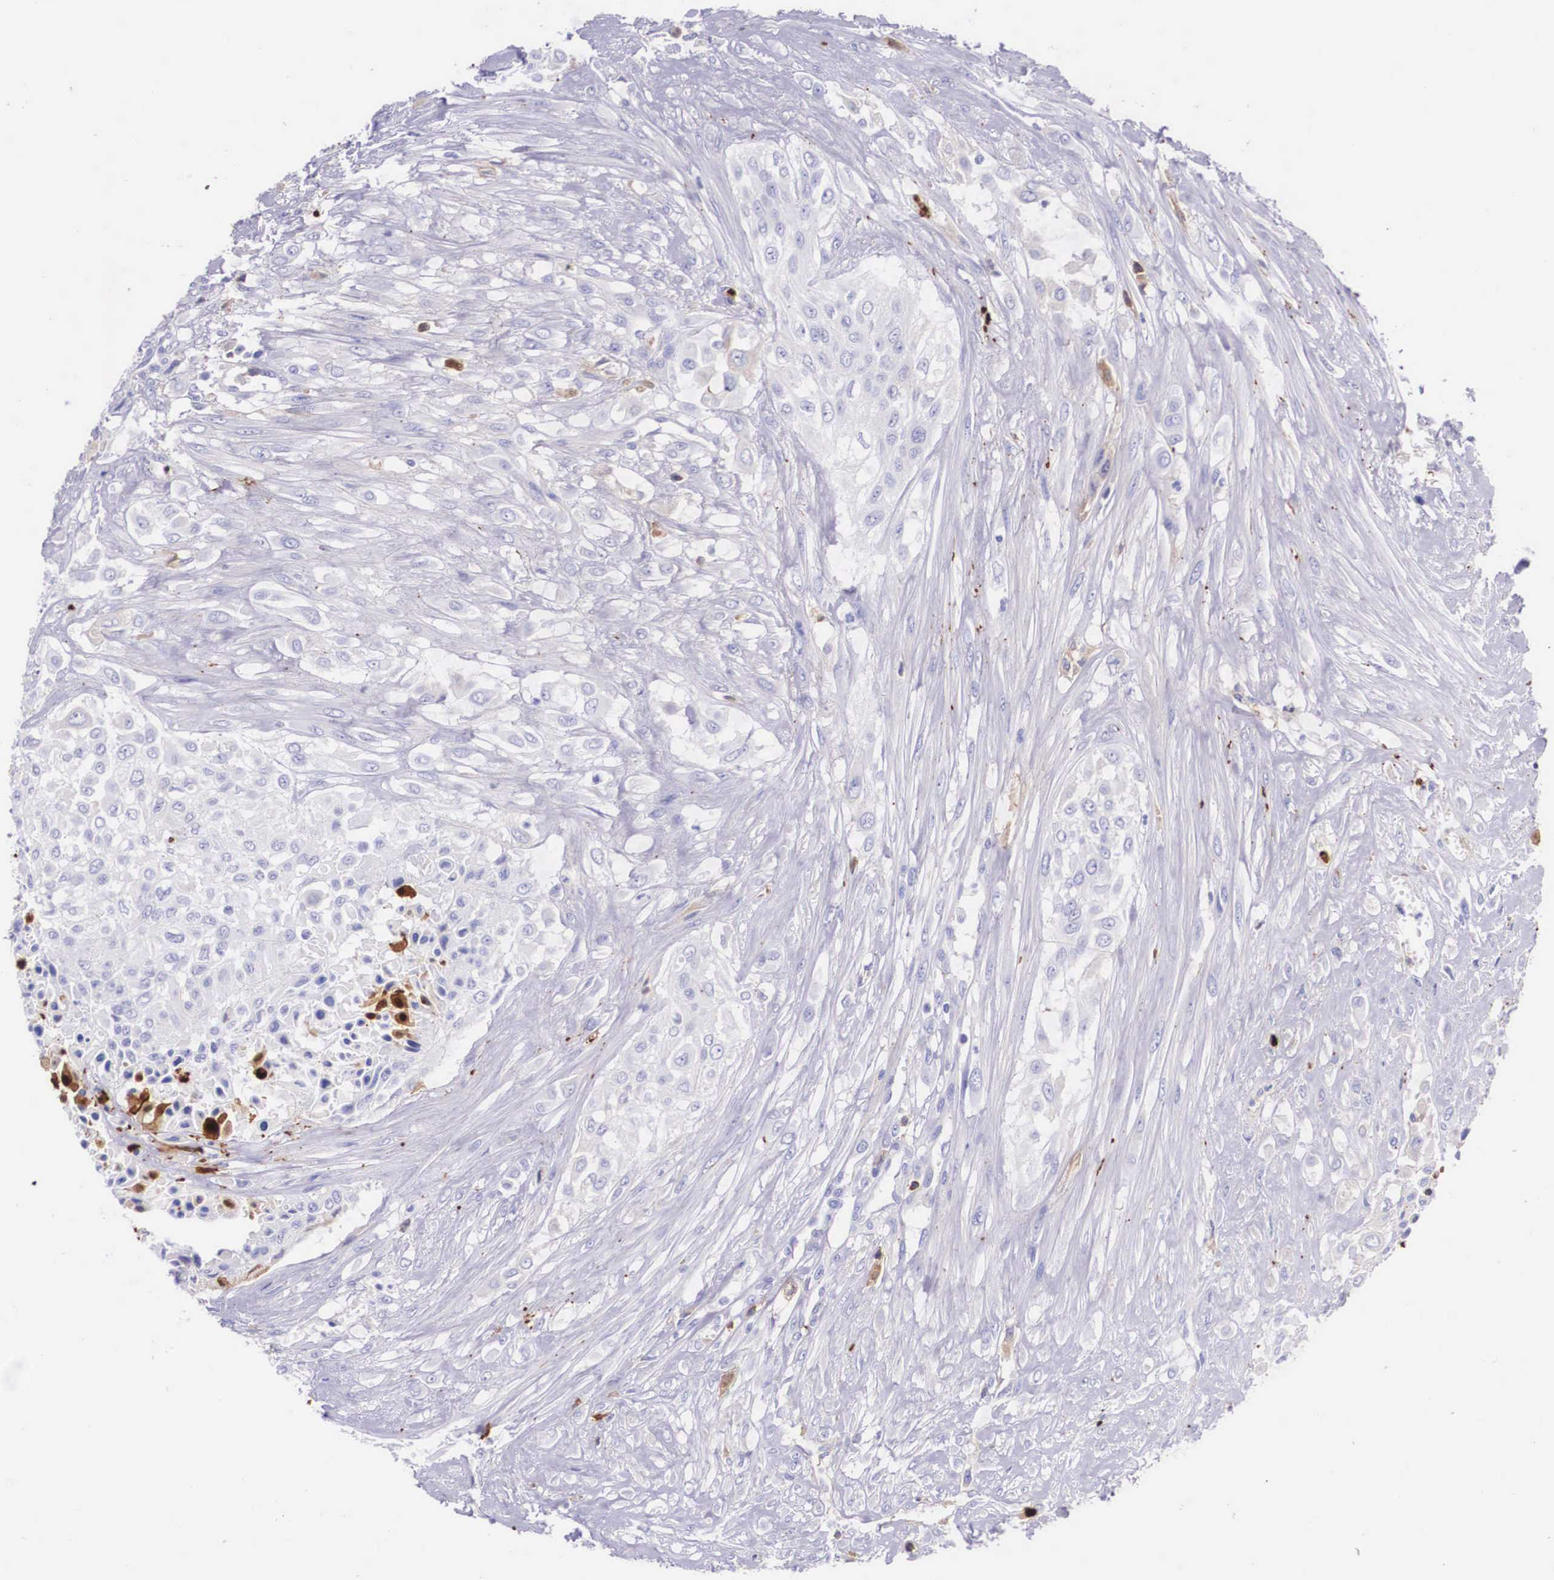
{"staining": {"intensity": "negative", "quantity": "none", "location": "none"}, "tissue": "urothelial cancer", "cell_type": "Tumor cells", "image_type": "cancer", "snomed": [{"axis": "morphology", "description": "Urothelial carcinoma, High grade"}, {"axis": "topography", "description": "Urinary bladder"}], "caption": "Immunohistochemistry (IHC) of human high-grade urothelial carcinoma reveals no positivity in tumor cells.", "gene": "PLG", "patient": {"sex": "male", "age": 57}}